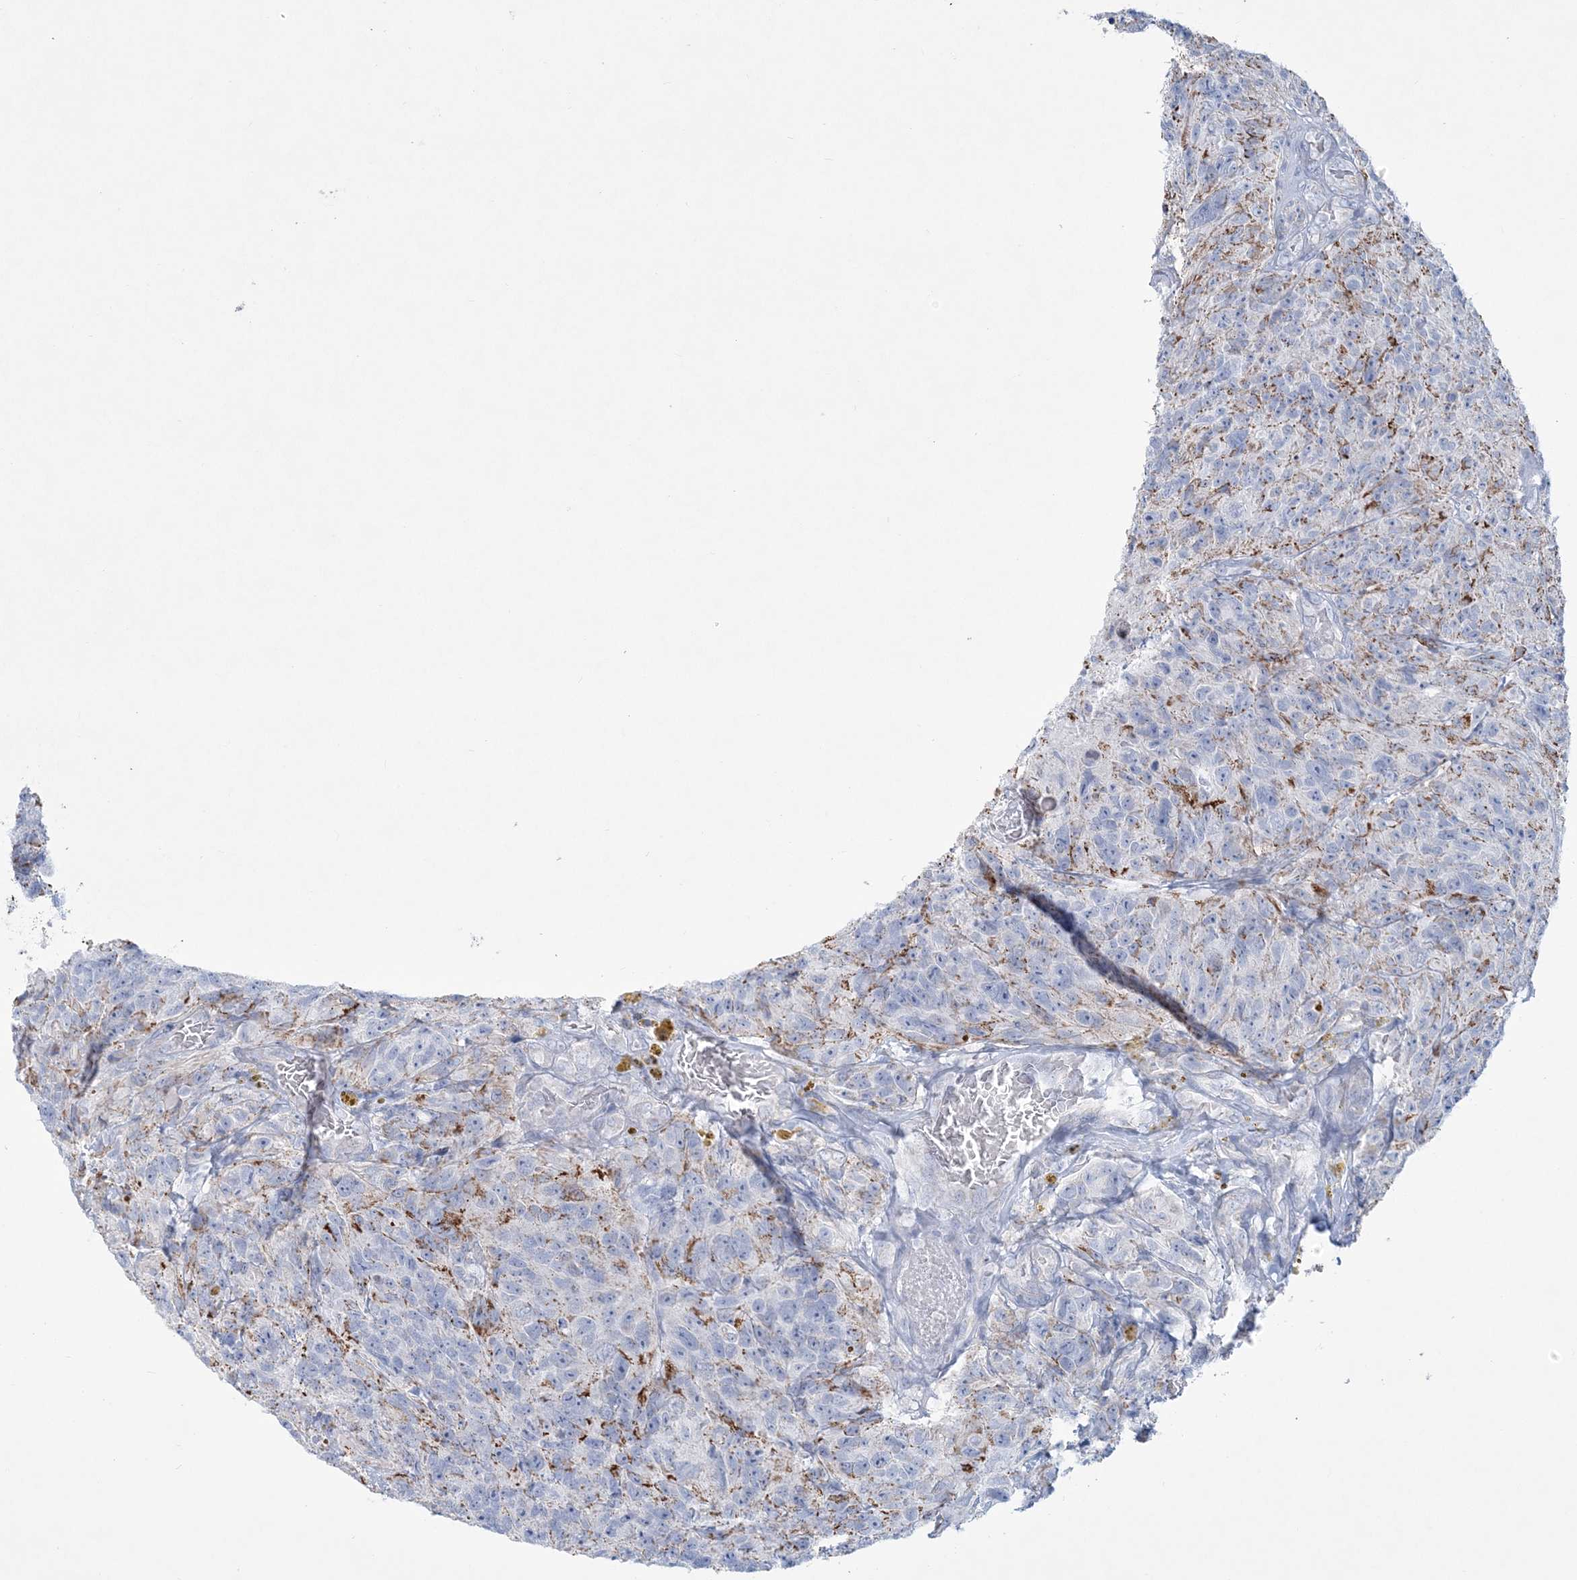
{"staining": {"intensity": "negative", "quantity": "none", "location": "none"}, "tissue": "glioma", "cell_type": "Tumor cells", "image_type": "cancer", "snomed": [{"axis": "morphology", "description": "Glioma, malignant, High grade"}, {"axis": "topography", "description": "Brain"}], "caption": "This is a micrograph of immunohistochemistry (IHC) staining of glioma, which shows no positivity in tumor cells.", "gene": "TBC1D7", "patient": {"sex": "male", "age": 69}}